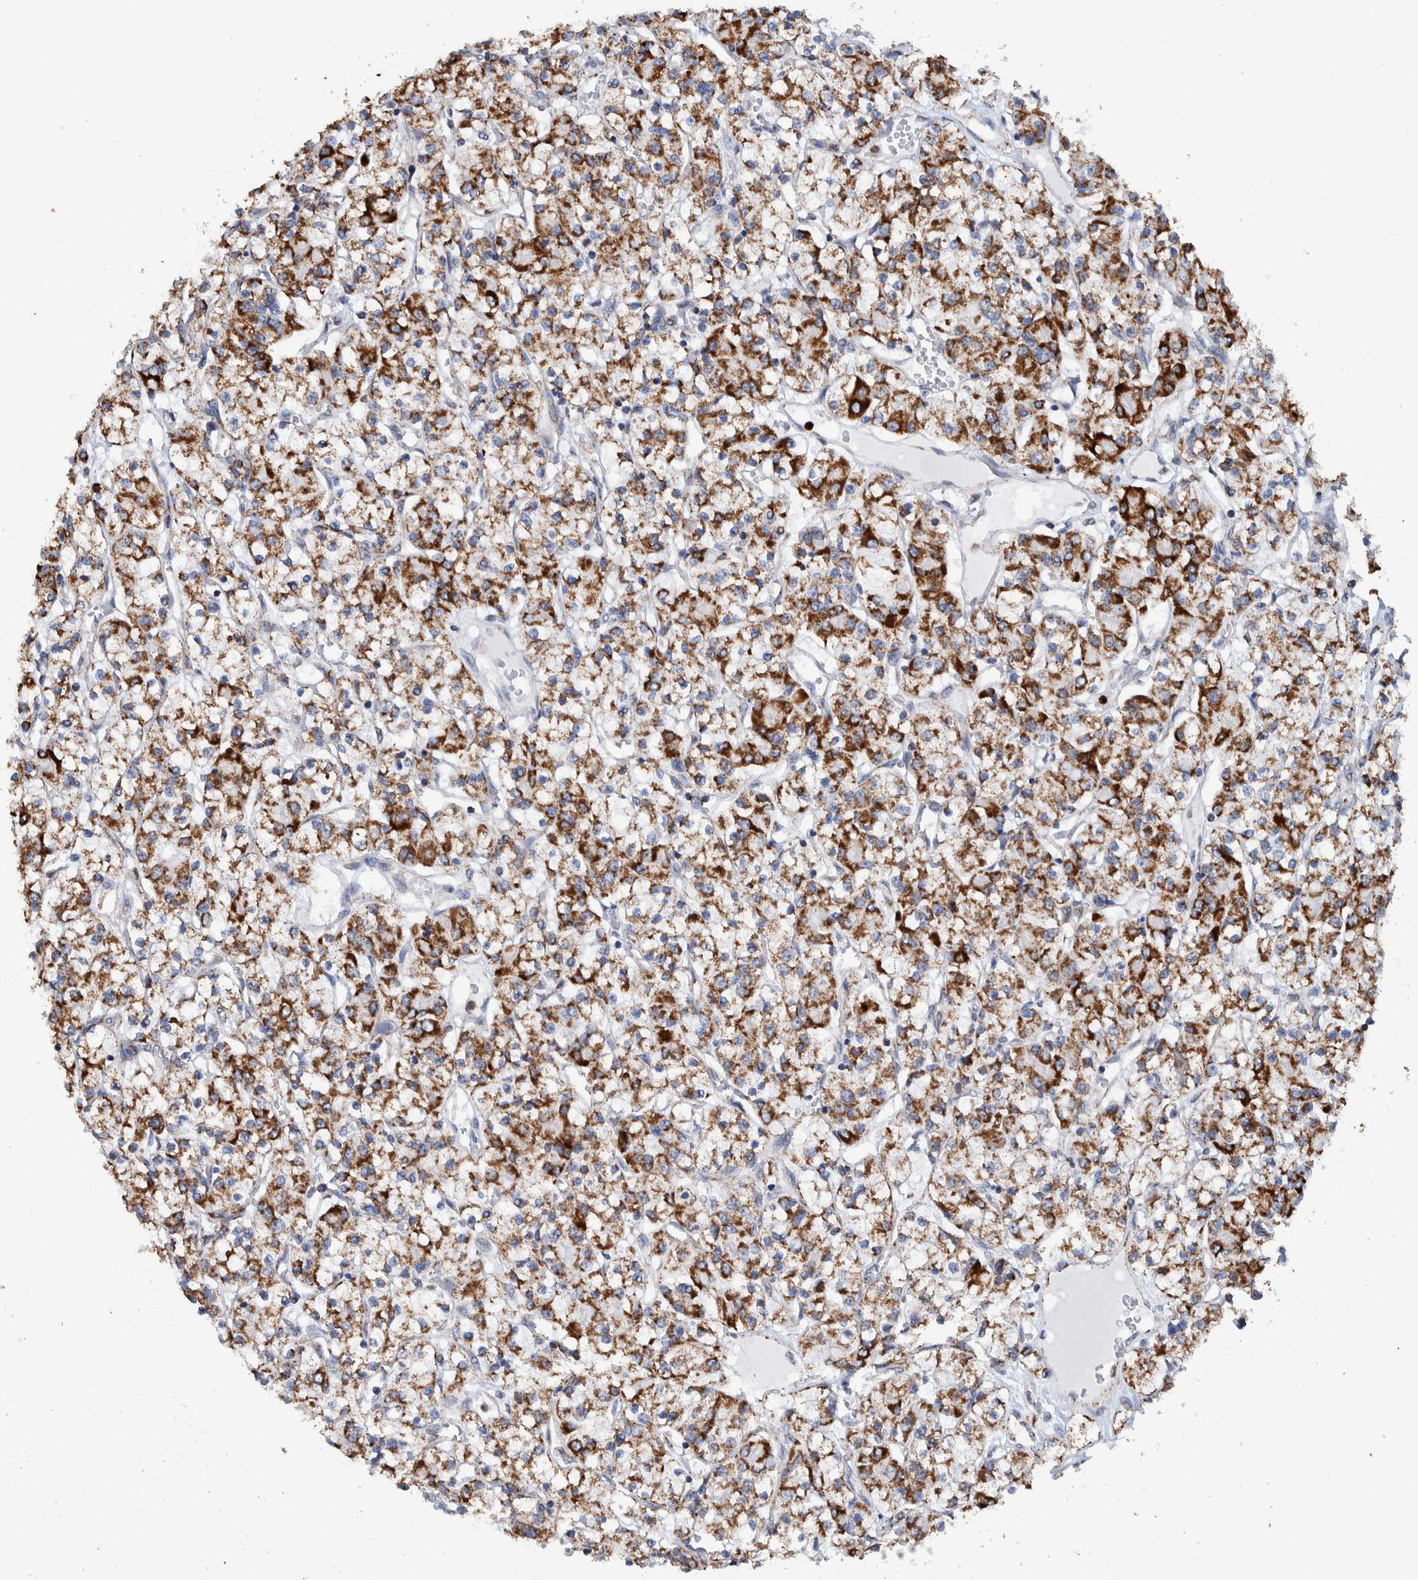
{"staining": {"intensity": "strong", "quantity": ">75%", "location": "cytoplasmic/membranous"}, "tissue": "renal cancer", "cell_type": "Tumor cells", "image_type": "cancer", "snomed": [{"axis": "morphology", "description": "Adenocarcinoma, NOS"}, {"axis": "topography", "description": "Kidney"}], "caption": "Protein expression analysis of renal cancer (adenocarcinoma) demonstrates strong cytoplasmic/membranous expression in about >75% of tumor cells.", "gene": "DECR1", "patient": {"sex": "female", "age": 59}}